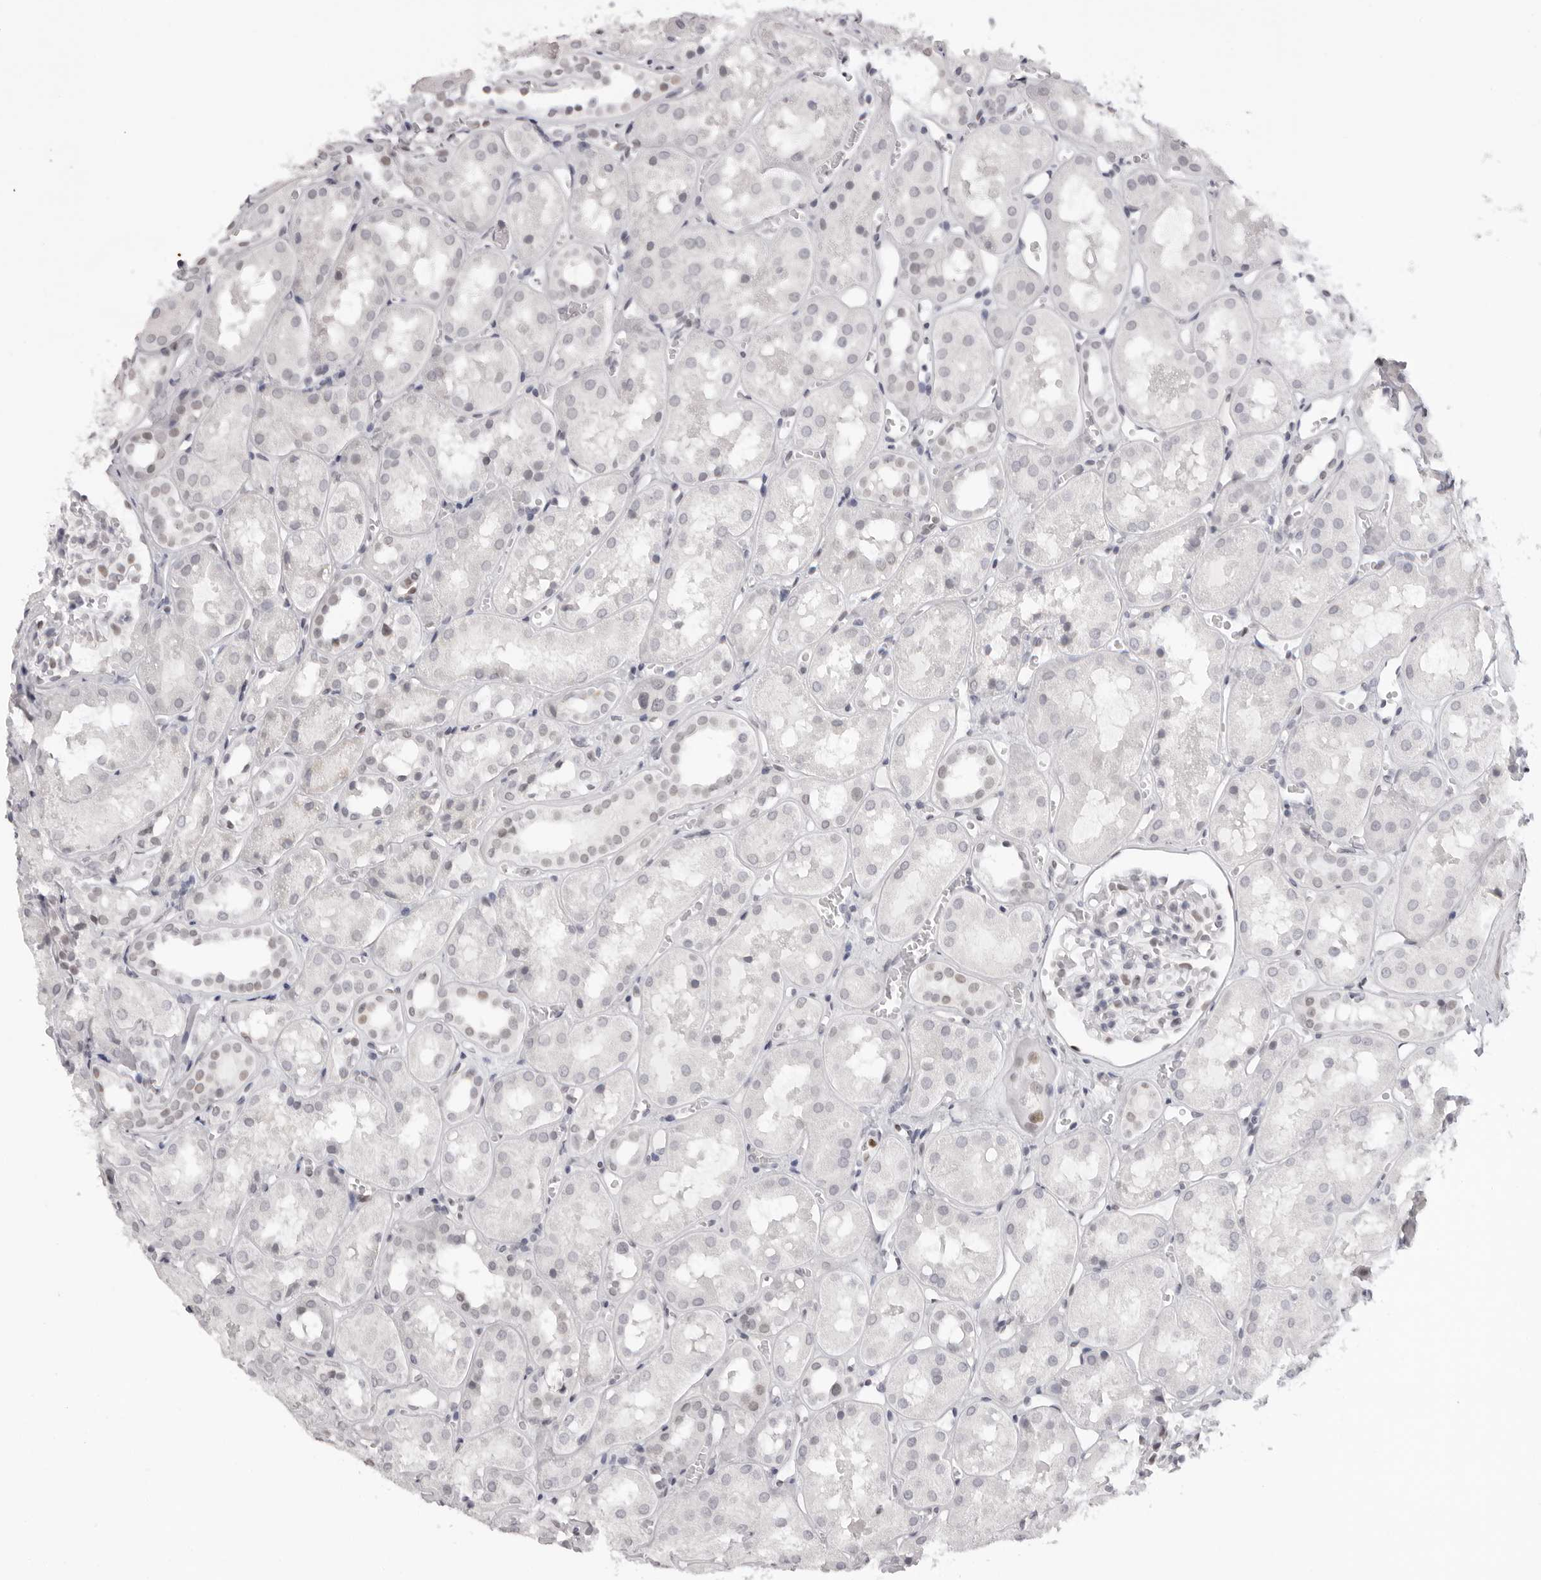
{"staining": {"intensity": "negative", "quantity": "none", "location": "none"}, "tissue": "kidney", "cell_type": "Cells in glomeruli", "image_type": "normal", "snomed": [{"axis": "morphology", "description": "Normal tissue, NOS"}, {"axis": "topography", "description": "Kidney"}], "caption": "The histopathology image demonstrates no staining of cells in glomeruli in normal kidney. Nuclei are stained in blue.", "gene": "MAFK", "patient": {"sex": "male", "age": 16}}